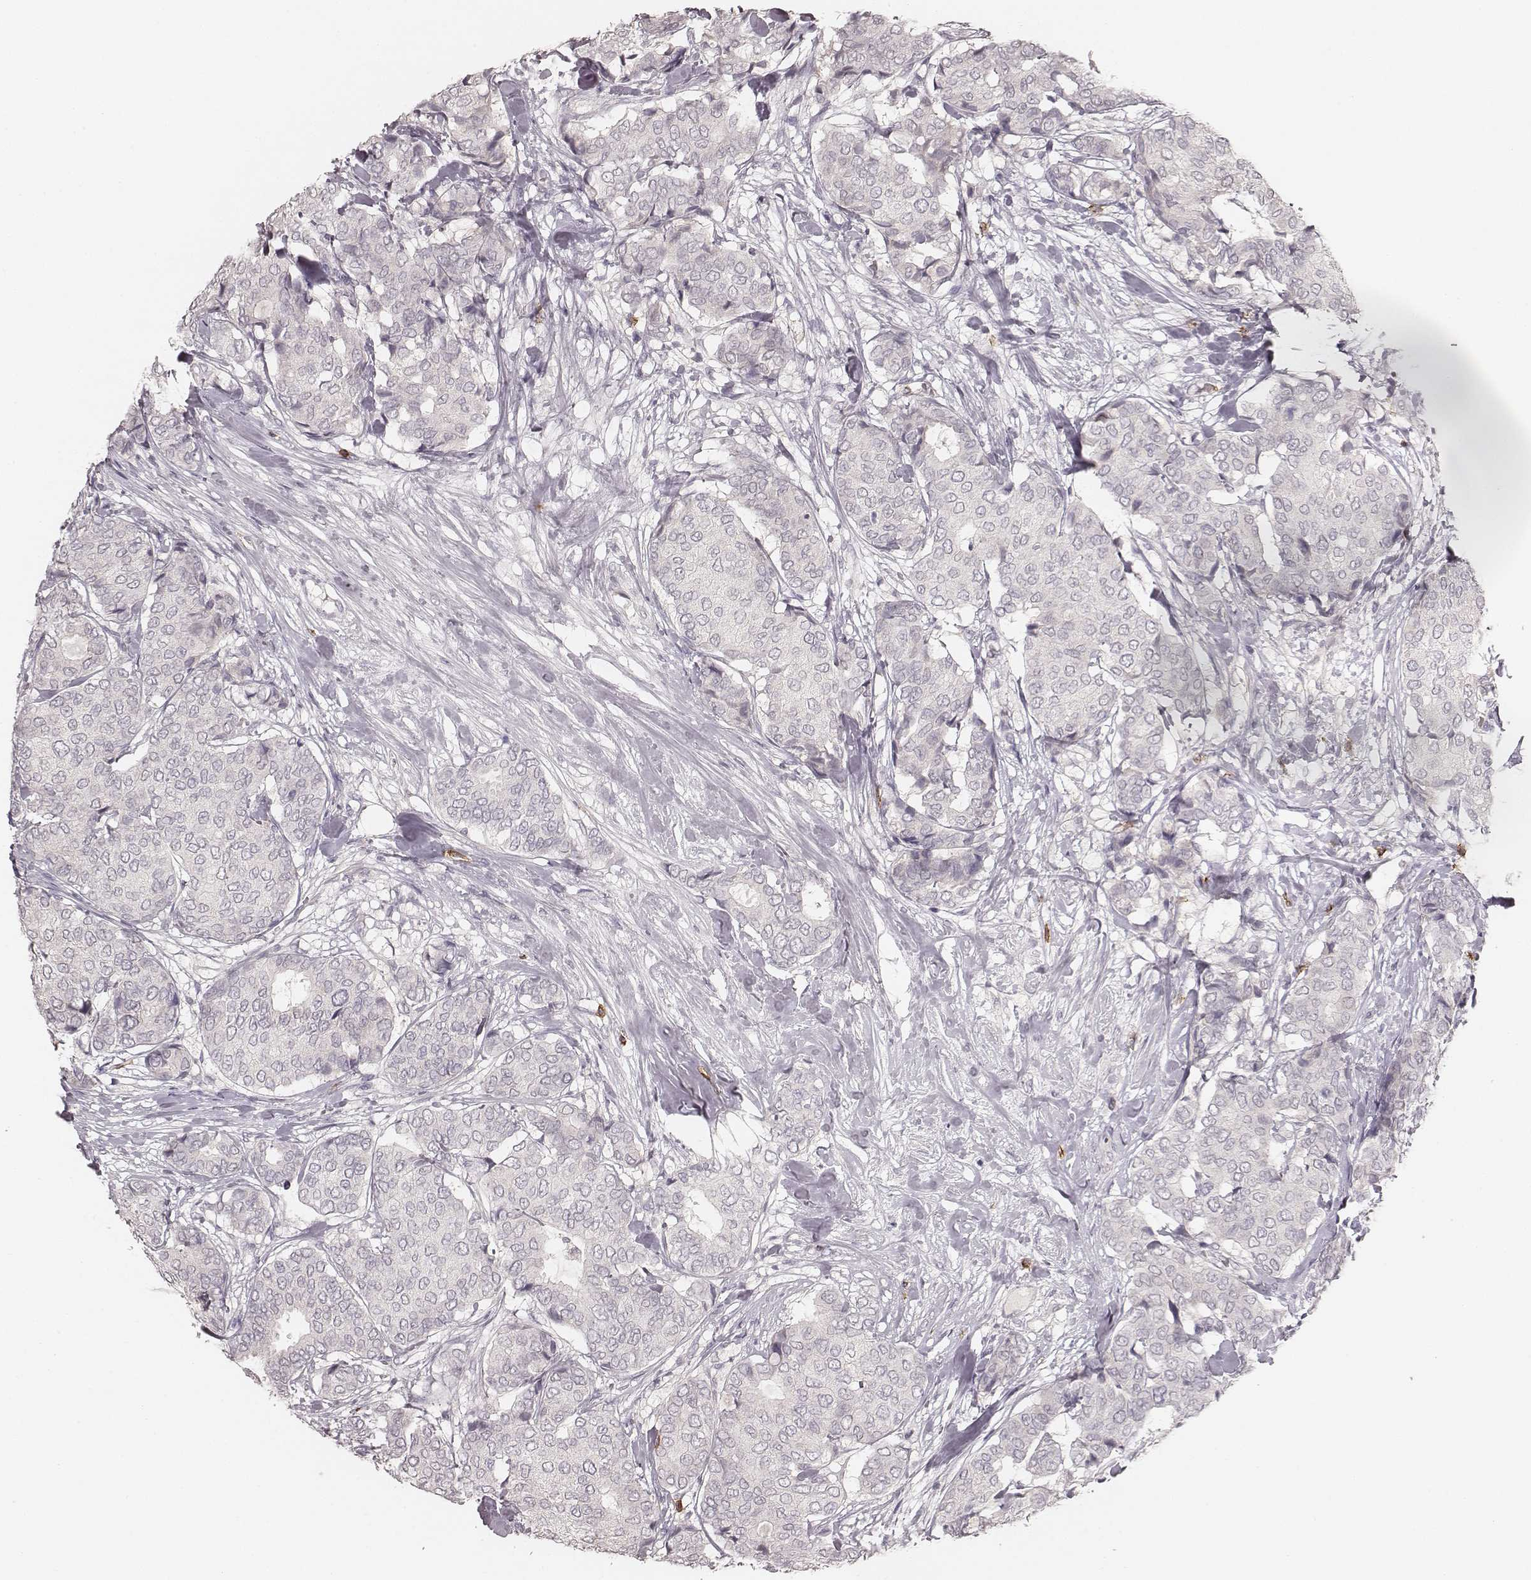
{"staining": {"intensity": "negative", "quantity": "none", "location": "none"}, "tissue": "breast cancer", "cell_type": "Tumor cells", "image_type": "cancer", "snomed": [{"axis": "morphology", "description": "Duct carcinoma"}, {"axis": "topography", "description": "Breast"}], "caption": "Tumor cells are negative for protein expression in human infiltrating ductal carcinoma (breast). (DAB (3,3'-diaminobenzidine) immunohistochemistry with hematoxylin counter stain).", "gene": "CD8A", "patient": {"sex": "female", "age": 75}}